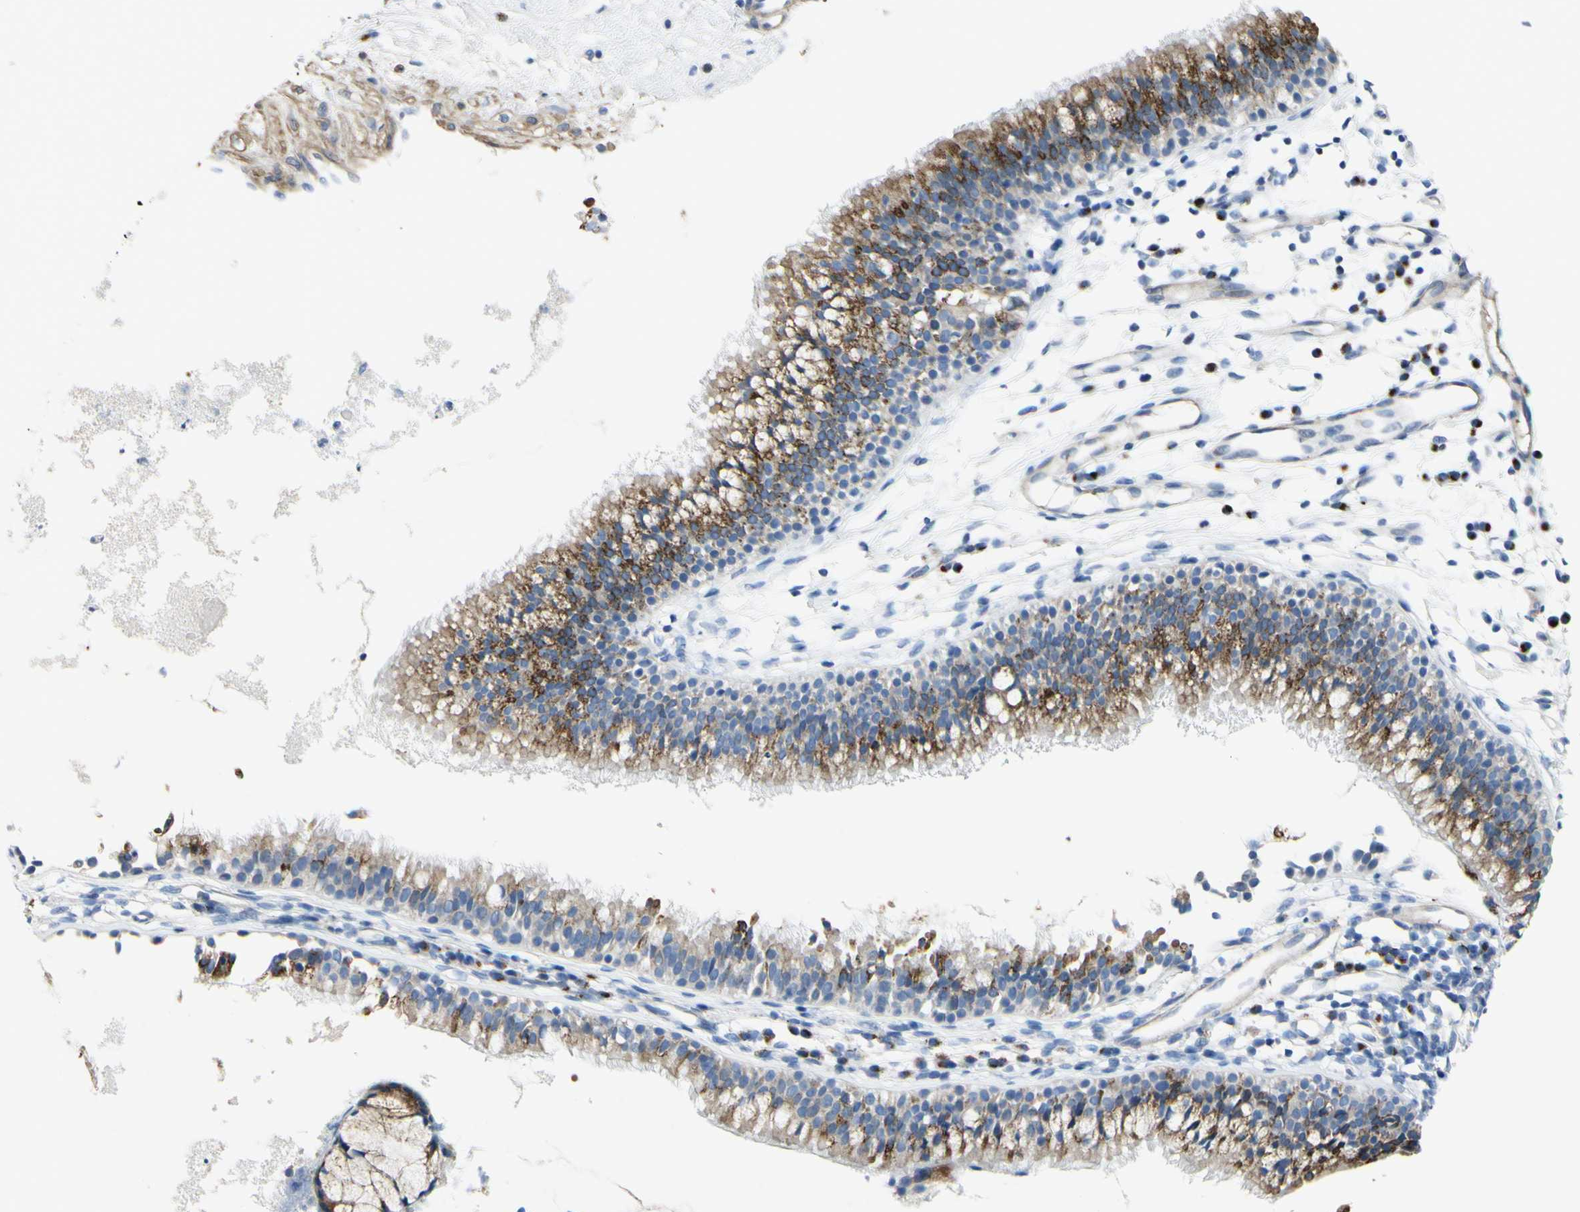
{"staining": {"intensity": "strong", "quantity": ">75%", "location": "cytoplasmic/membranous"}, "tissue": "nasopharynx", "cell_type": "Respiratory epithelial cells", "image_type": "normal", "snomed": [{"axis": "morphology", "description": "Normal tissue, NOS"}, {"axis": "topography", "description": "Nasopharynx"}], "caption": "DAB immunohistochemical staining of unremarkable nasopharynx reveals strong cytoplasmic/membranous protein positivity in about >75% of respiratory epithelial cells.", "gene": "NCBP2L", "patient": {"sex": "male", "age": 21}}